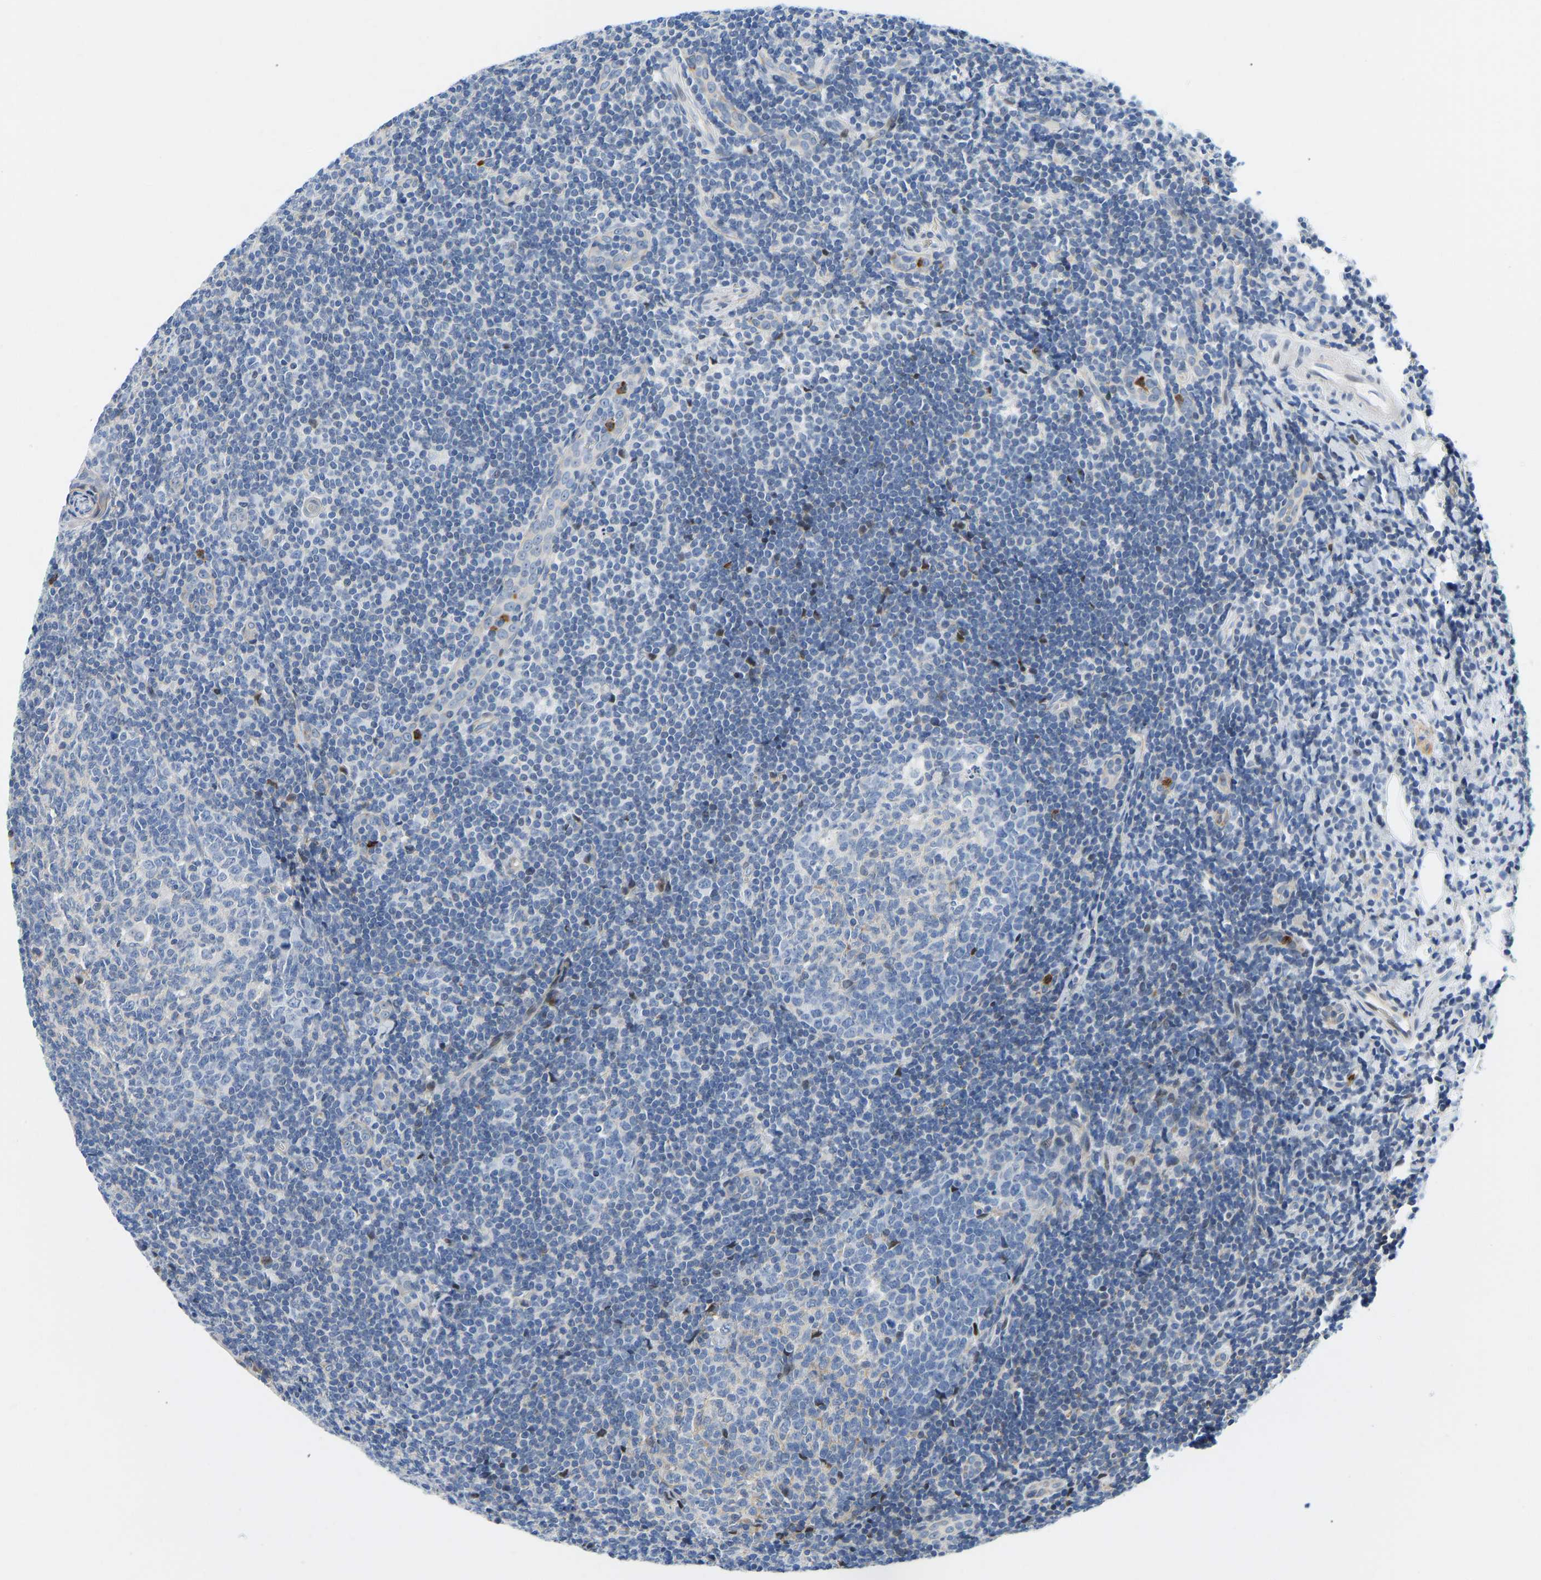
{"staining": {"intensity": "negative", "quantity": "none", "location": "none"}, "tissue": "tonsil", "cell_type": "Germinal center cells", "image_type": "normal", "snomed": [{"axis": "morphology", "description": "Normal tissue, NOS"}, {"axis": "topography", "description": "Tonsil"}], "caption": "Immunohistochemistry (IHC) of benign tonsil reveals no expression in germinal center cells.", "gene": "HDAC5", "patient": {"sex": "male", "age": 37}}